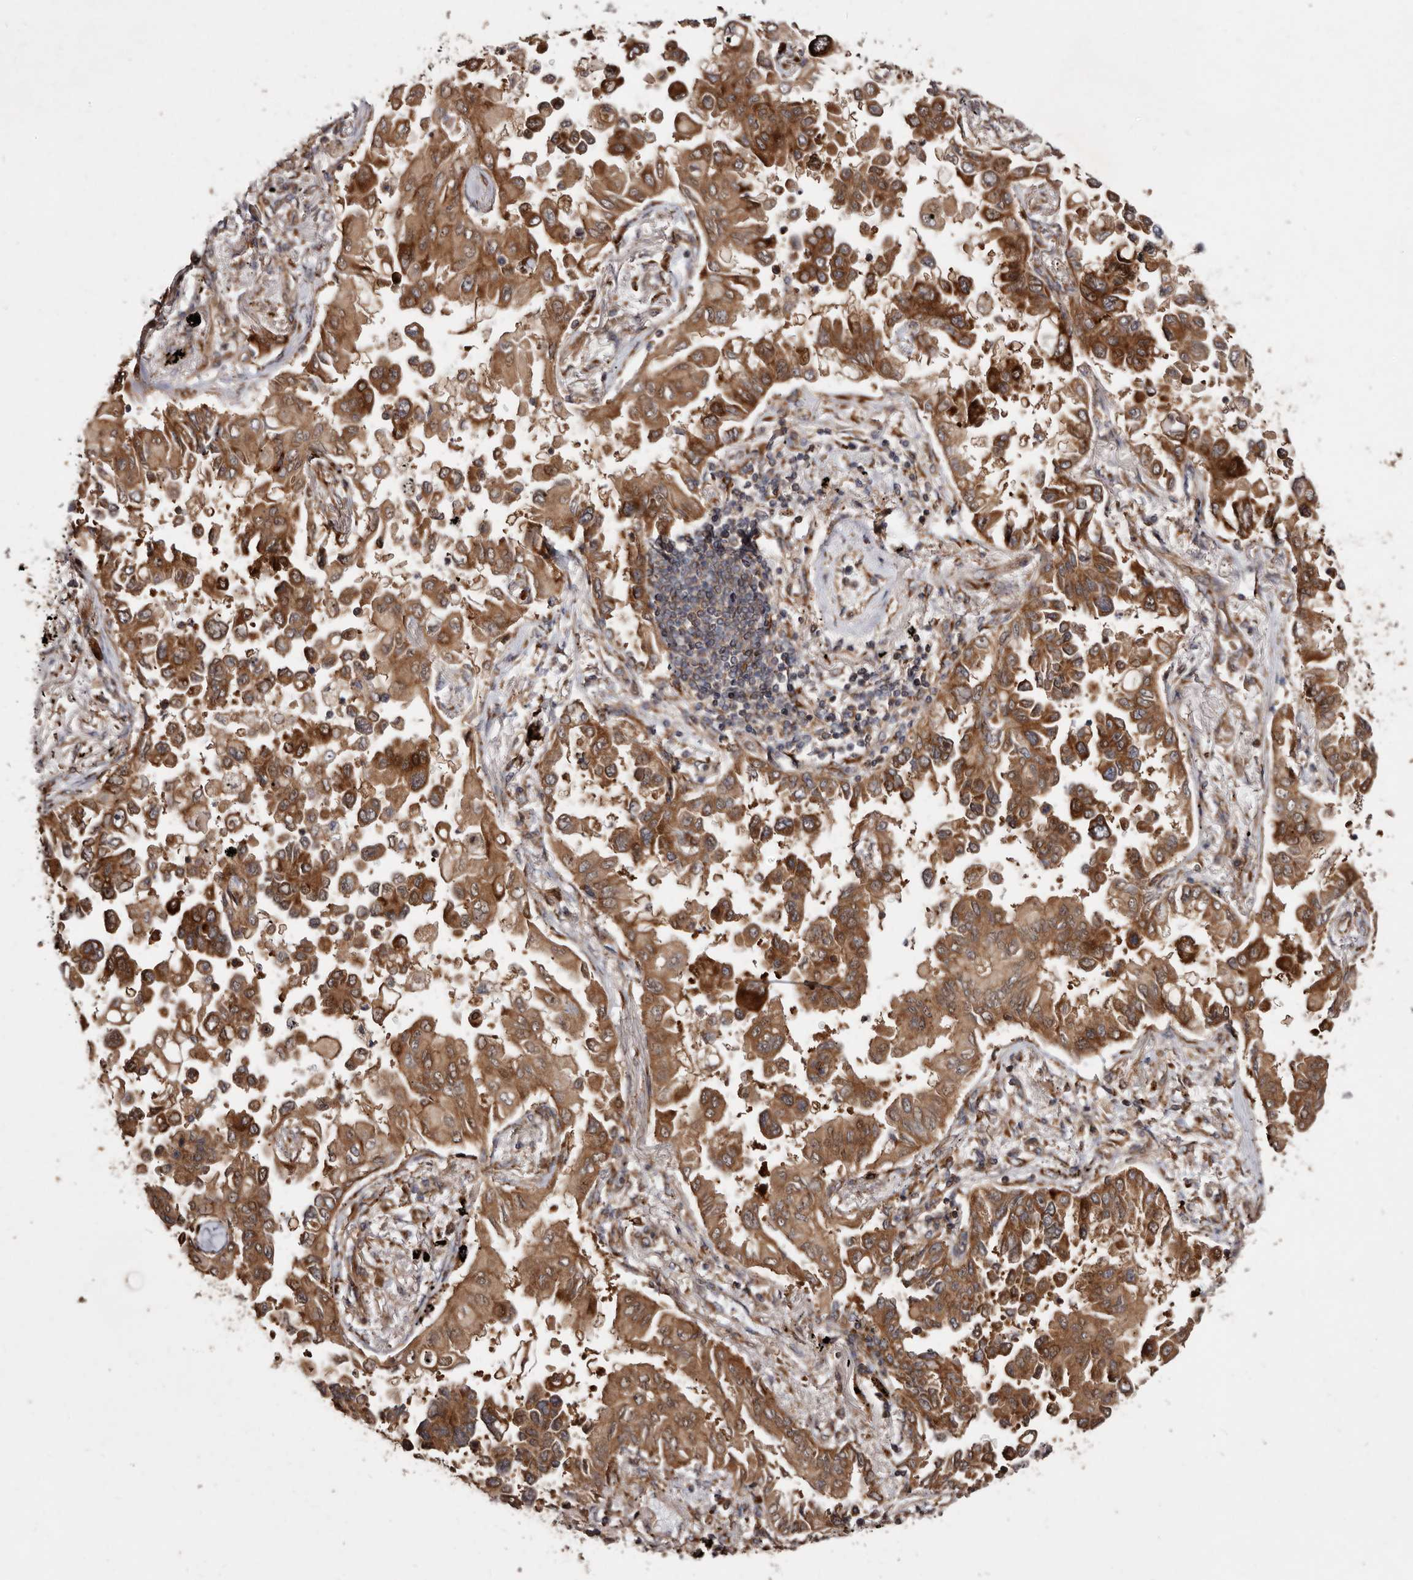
{"staining": {"intensity": "moderate", "quantity": ">75%", "location": "cytoplasmic/membranous"}, "tissue": "lung cancer", "cell_type": "Tumor cells", "image_type": "cancer", "snomed": [{"axis": "morphology", "description": "Adenocarcinoma, NOS"}, {"axis": "topography", "description": "Lung"}], "caption": "IHC (DAB (3,3'-diaminobenzidine)) staining of lung adenocarcinoma demonstrates moderate cytoplasmic/membranous protein expression in approximately >75% of tumor cells.", "gene": "FLAD1", "patient": {"sex": "female", "age": 67}}